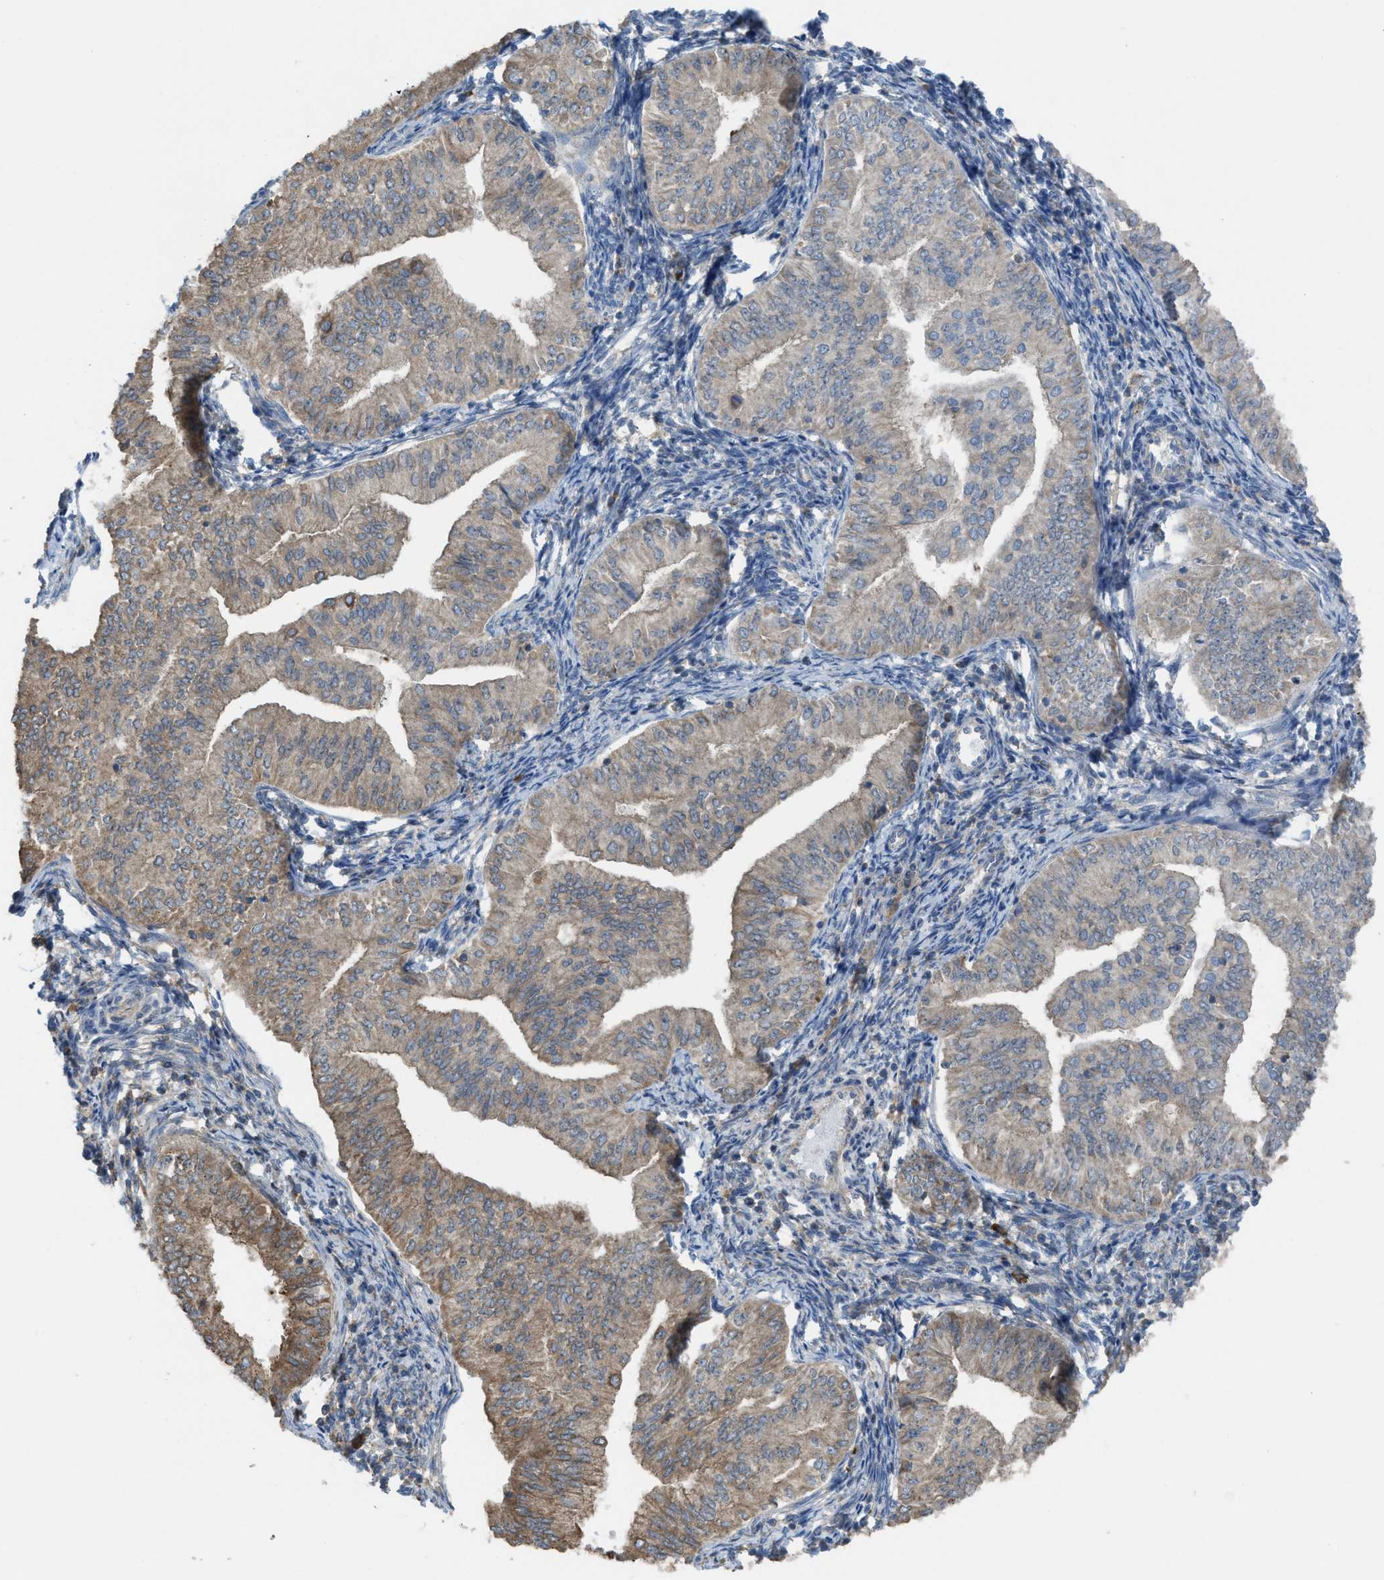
{"staining": {"intensity": "moderate", "quantity": ">75%", "location": "cytoplasmic/membranous"}, "tissue": "endometrial cancer", "cell_type": "Tumor cells", "image_type": "cancer", "snomed": [{"axis": "morphology", "description": "Normal tissue, NOS"}, {"axis": "morphology", "description": "Adenocarcinoma, NOS"}, {"axis": "topography", "description": "Endometrium"}], "caption": "DAB immunohistochemical staining of endometrial cancer exhibits moderate cytoplasmic/membranous protein expression in approximately >75% of tumor cells.", "gene": "PLAA", "patient": {"sex": "female", "age": 53}}